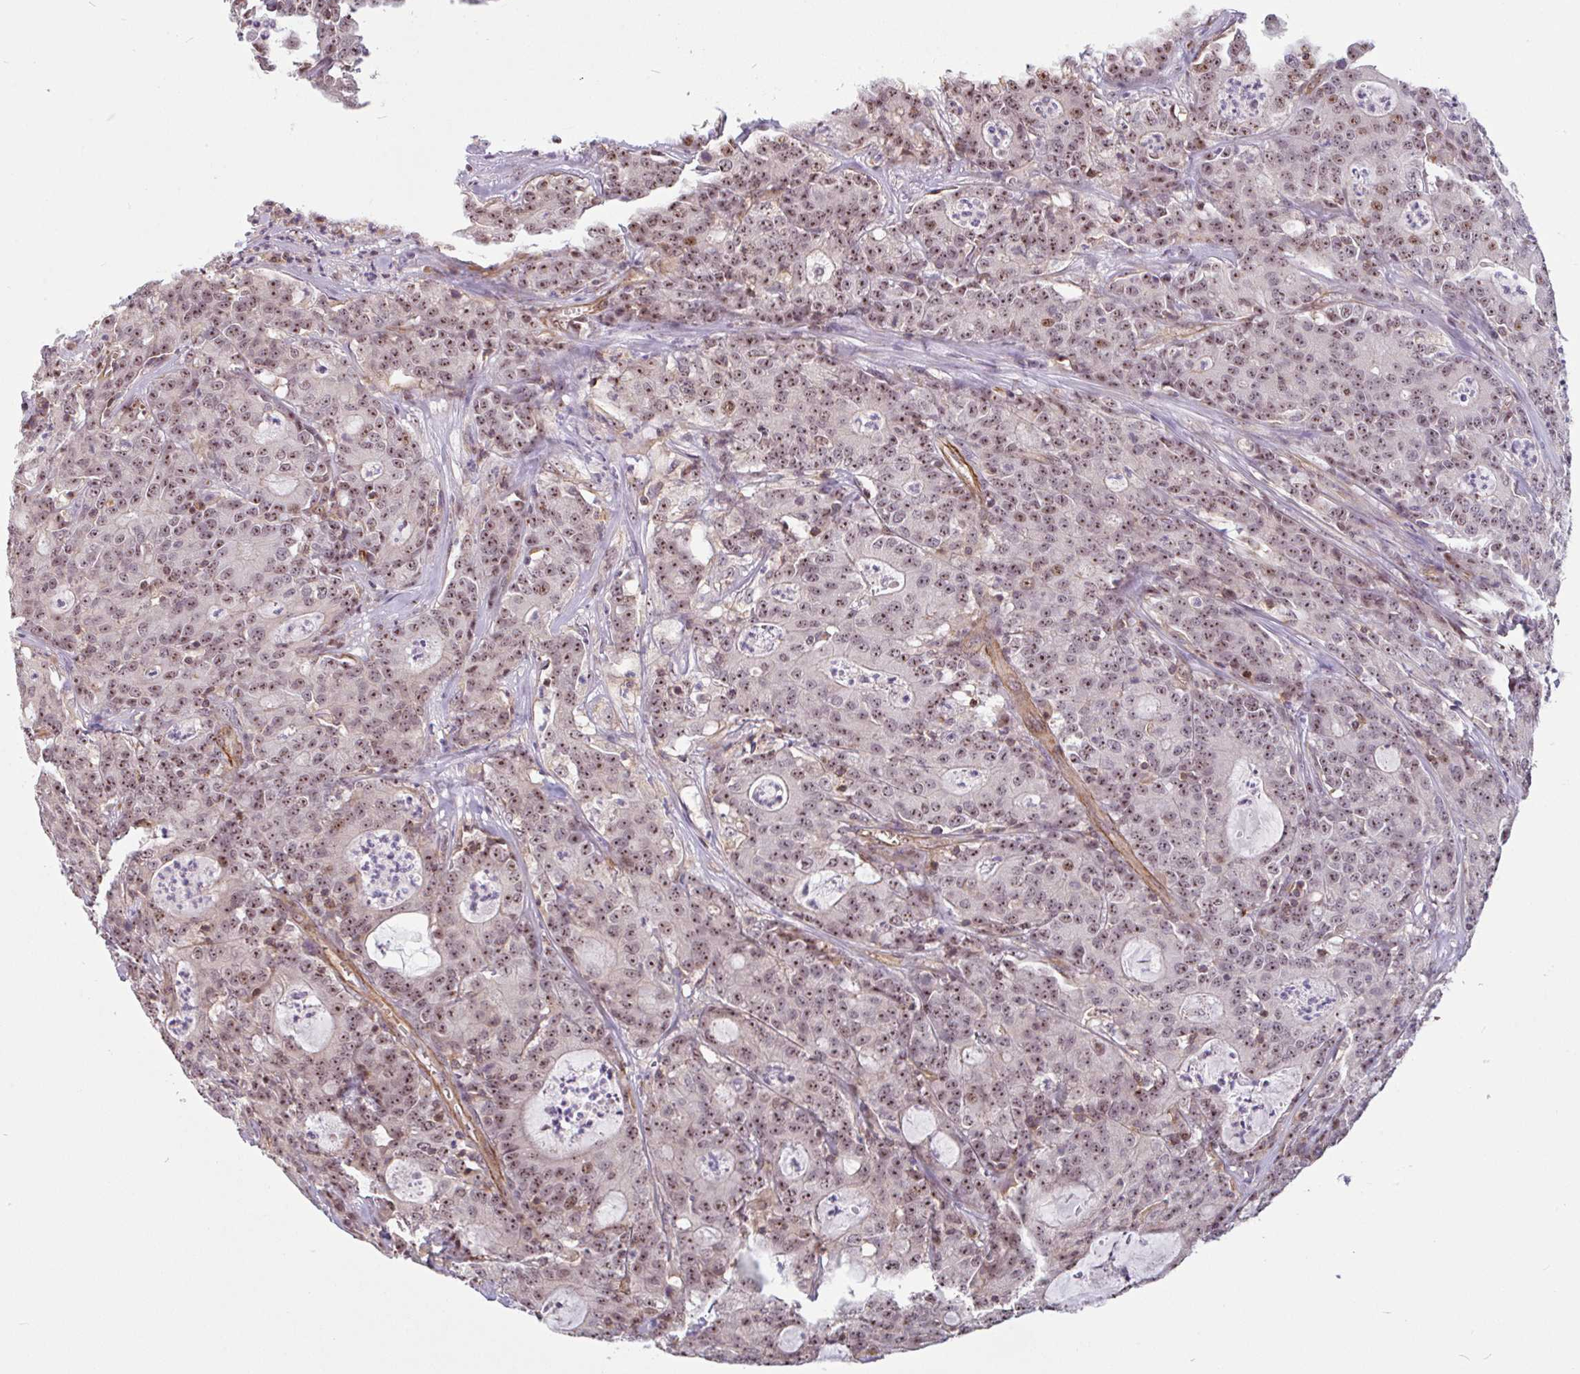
{"staining": {"intensity": "moderate", "quantity": ">75%", "location": "nuclear"}, "tissue": "colorectal cancer", "cell_type": "Tumor cells", "image_type": "cancer", "snomed": [{"axis": "morphology", "description": "Adenocarcinoma, NOS"}, {"axis": "topography", "description": "Colon"}], "caption": "Adenocarcinoma (colorectal) stained for a protein (brown) shows moderate nuclear positive expression in approximately >75% of tumor cells.", "gene": "ZNF689", "patient": {"sex": "male", "age": 83}}